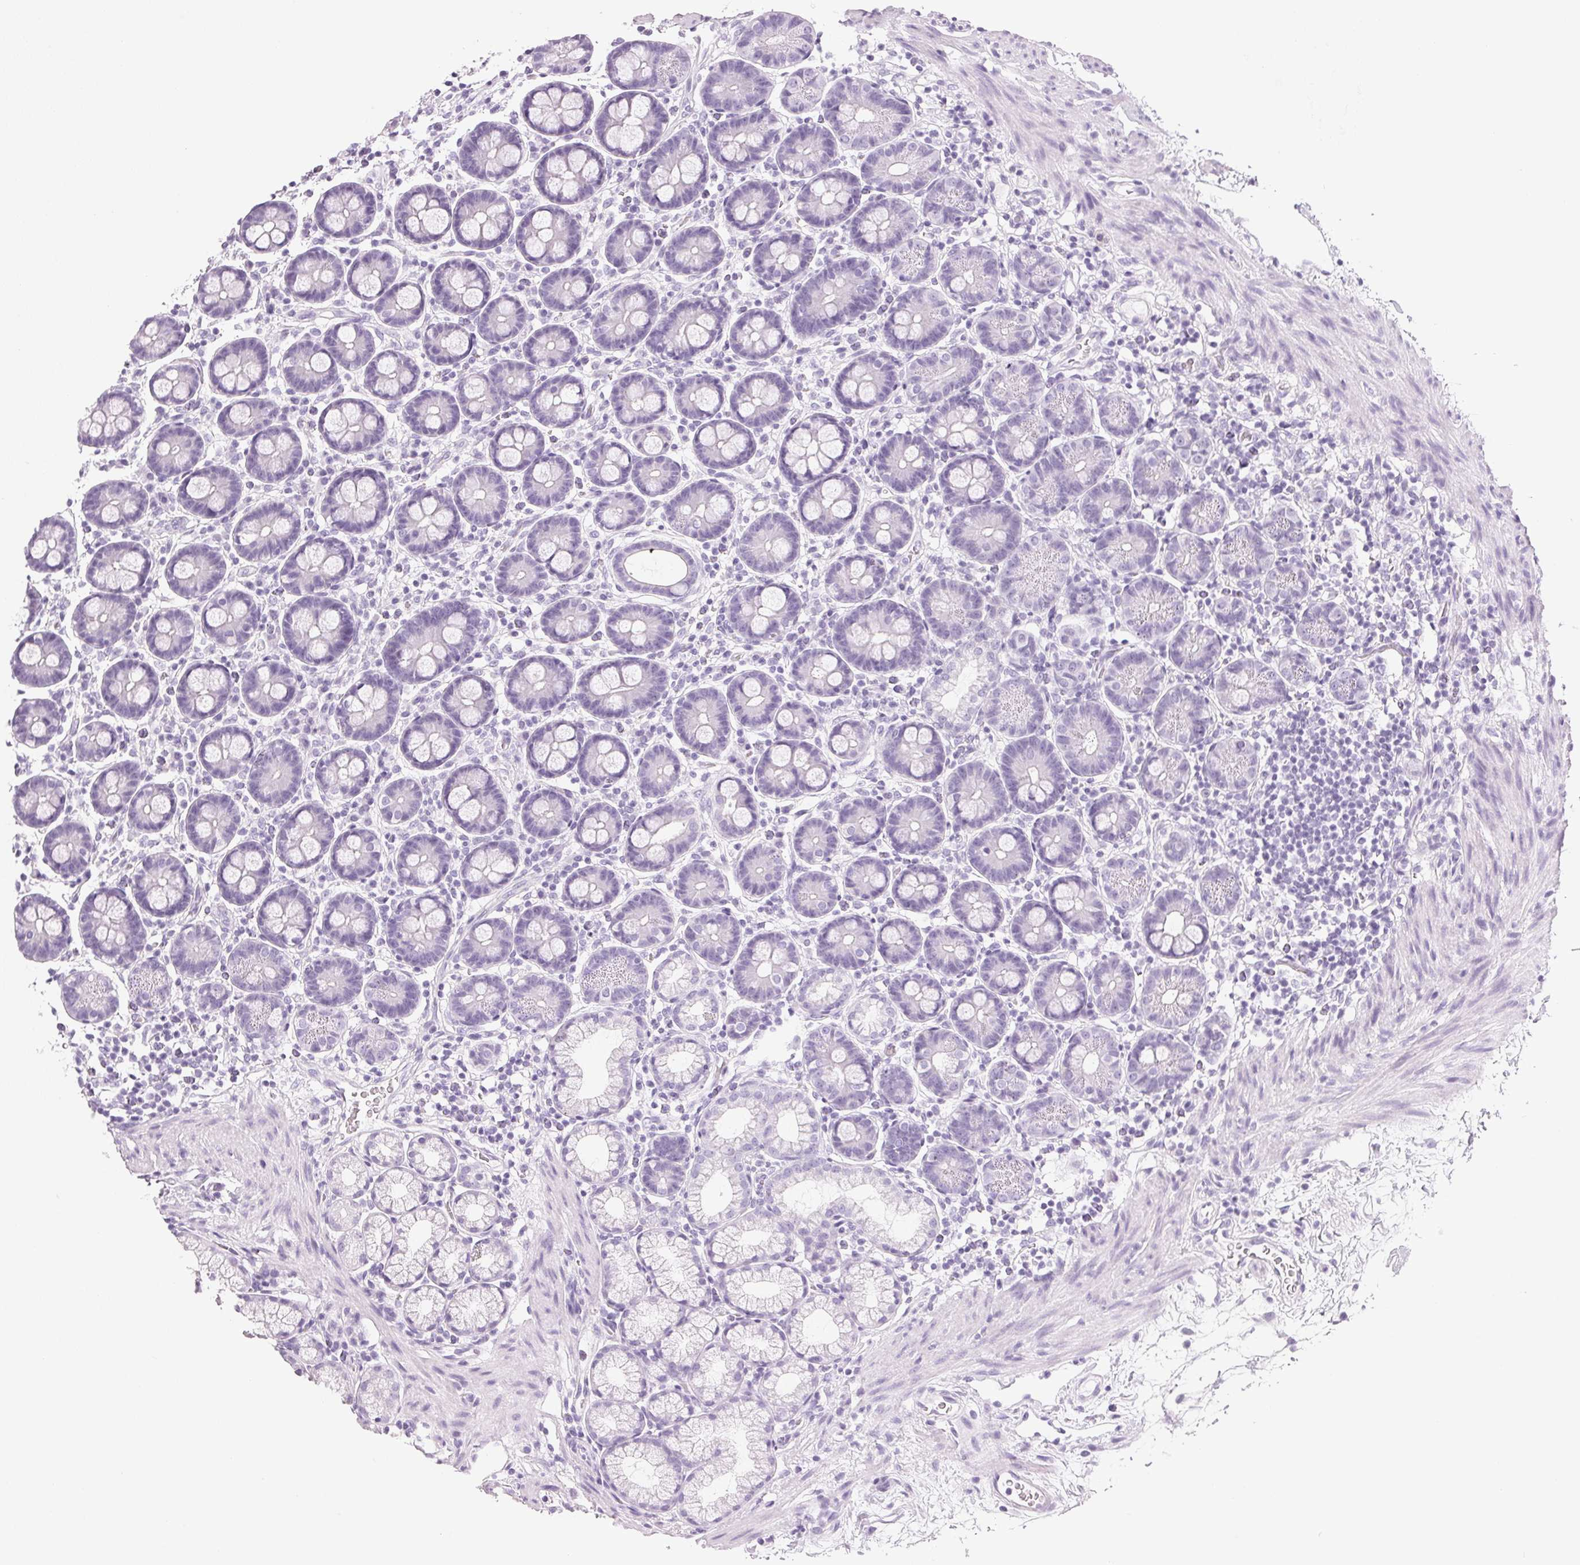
{"staining": {"intensity": "negative", "quantity": "none", "location": "none"}, "tissue": "duodenum", "cell_type": "Glandular cells", "image_type": "normal", "snomed": [{"axis": "morphology", "description": "Normal tissue, NOS"}, {"axis": "topography", "description": "Pancreas"}, {"axis": "topography", "description": "Duodenum"}], "caption": "A high-resolution micrograph shows immunohistochemistry (IHC) staining of benign duodenum, which exhibits no significant staining in glandular cells. (DAB immunohistochemistry with hematoxylin counter stain).", "gene": "IGFBP1", "patient": {"sex": "male", "age": 59}}